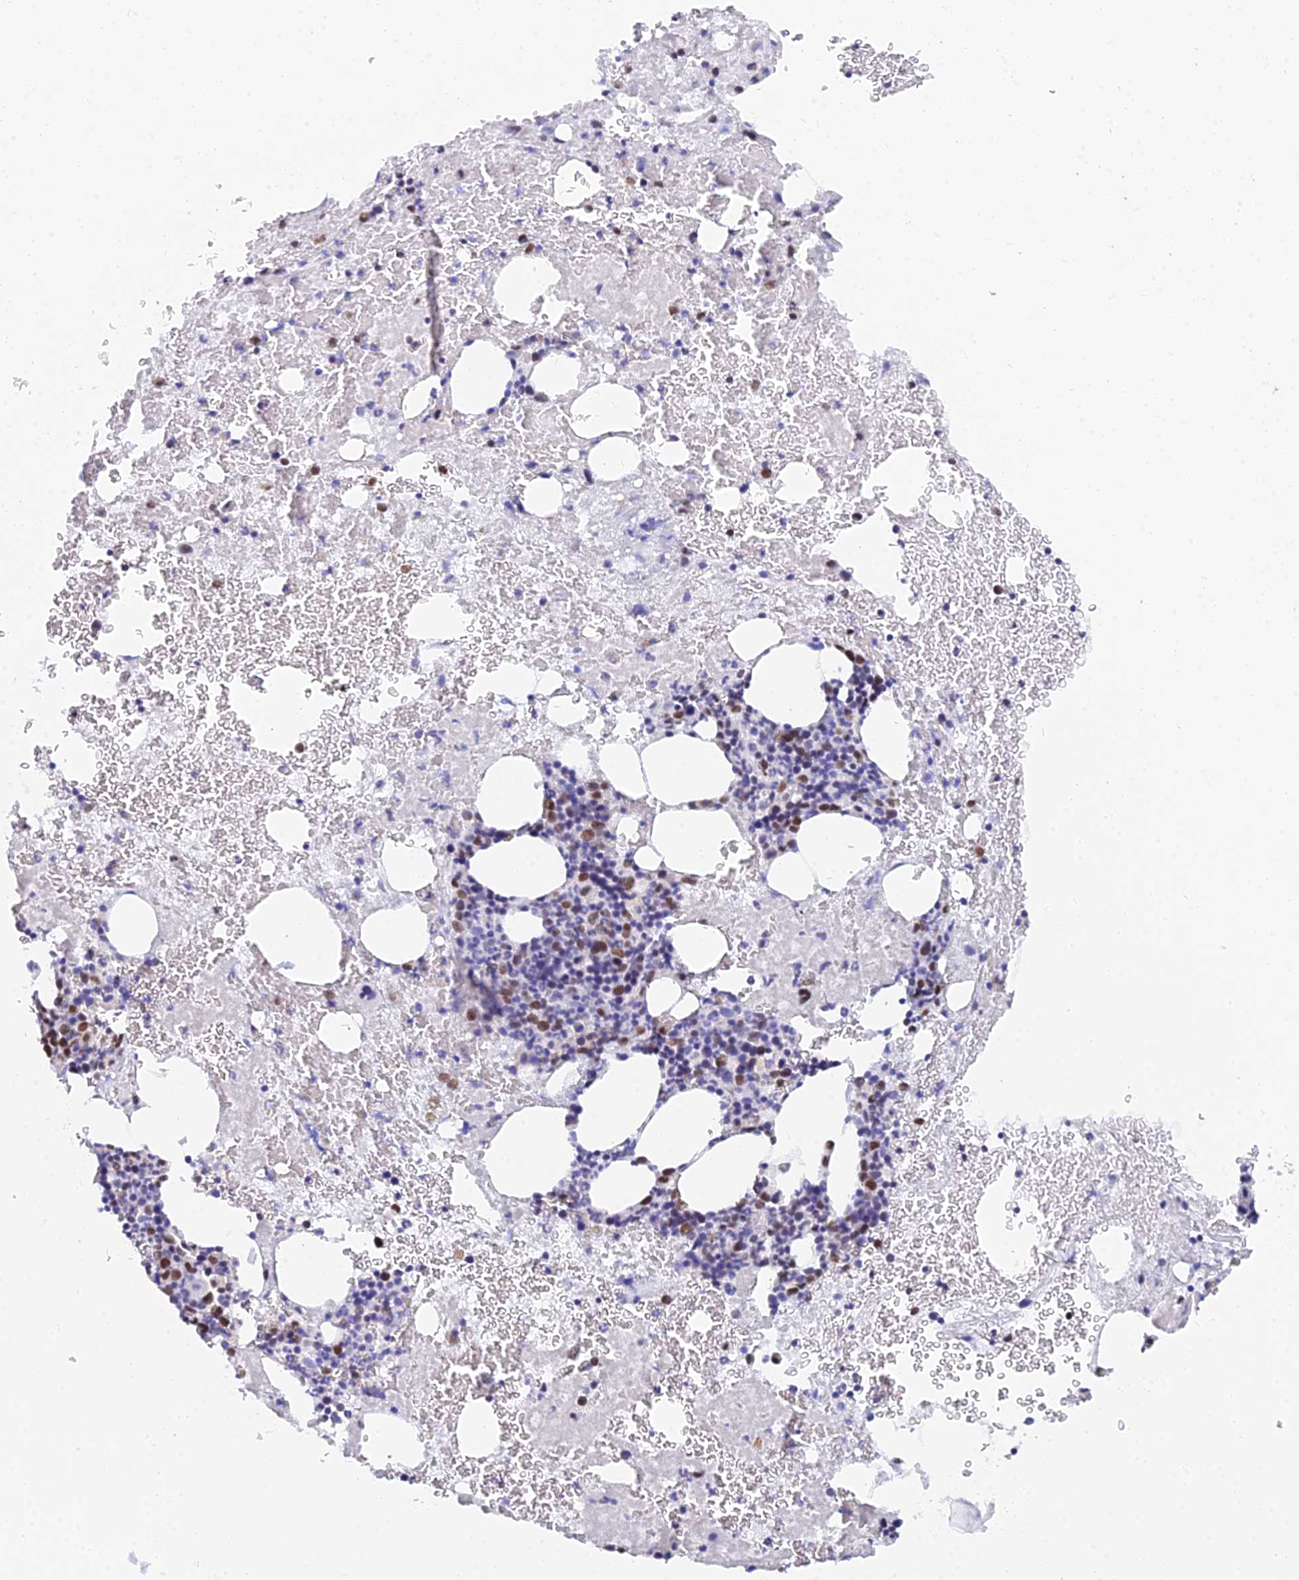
{"staining": {"intensity": "moderate", "quantity": "25%-75%", "location": "nuclear"}, "tissue": "bone marrow", "cell_type": "Hematopoietic cells", "image_type": "normal", "snomed": [{"axis": "morphology", "description": "Normal tissue, NOS"}, {"axis": "topography", "description": "Bone marrow"}], "caption": "Moderate nuclear expression is seen in approximately 25%-75% of hematopoietic cells in unremarkable bone marrow.", "gene": "MCM2", "patient": {"sex": "male", "age": 53}}